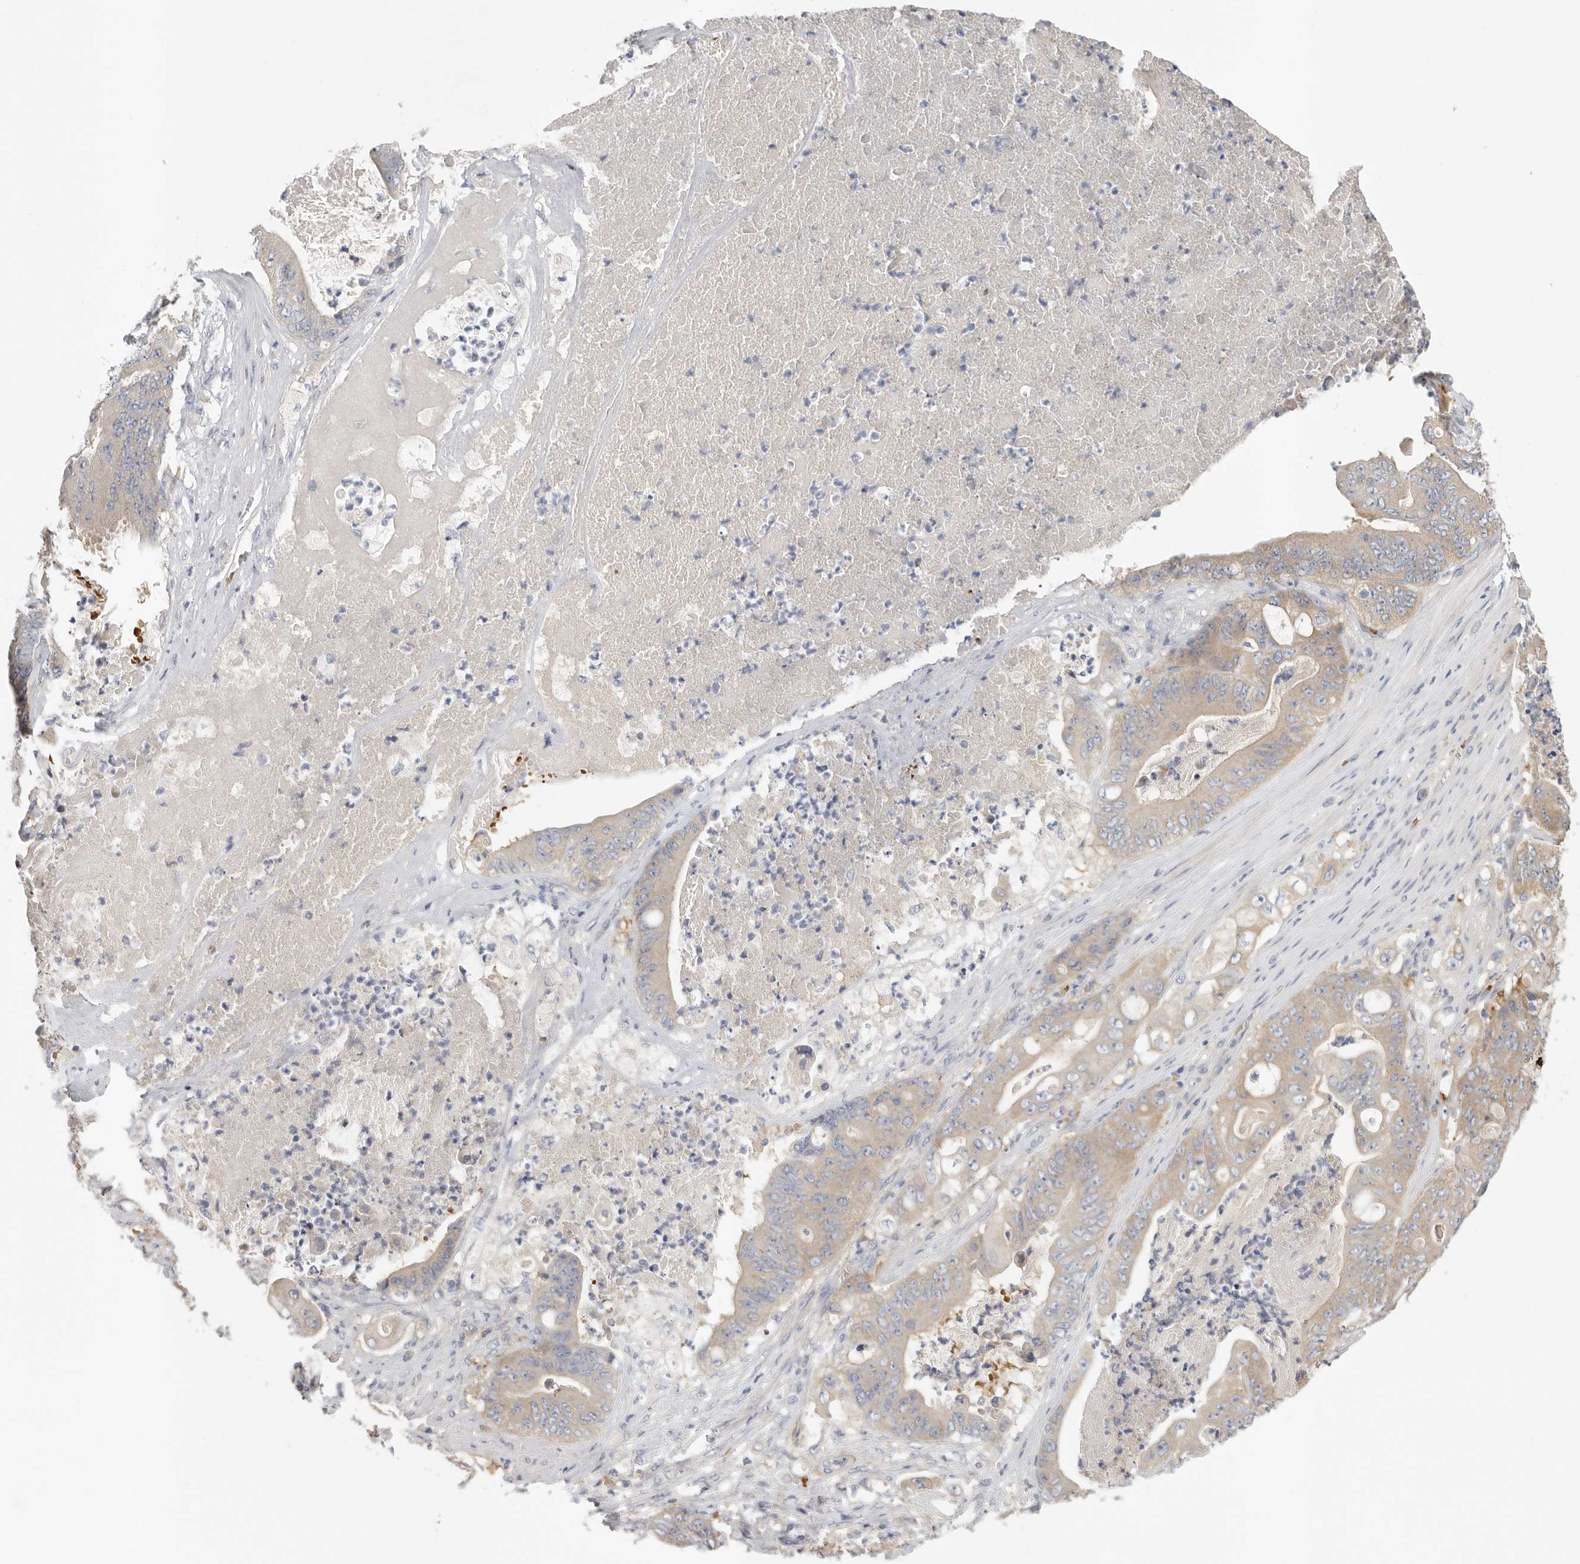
{"staining": {"intensity": "weak", "quantity": "25%-75%", "location": "cytoplasmic/membranous"}, "tissue": "stomach cancer", "cell_type": "Tumor cells", "image_type": "cancer", "snomed": [{"axis": "morphology", "description": "Adenocarcinoma, NOS"}, {"axis": "topography", "description": "Stomach"}], "caption": "Stomach cancer was stained to show a protein in brown. There is low levels of weak cytoplasmic/membranous expression in about 25%-75% of tumor cells.", "gene": "CFAP298", "patient": {"sex": "female", "age": 73}}